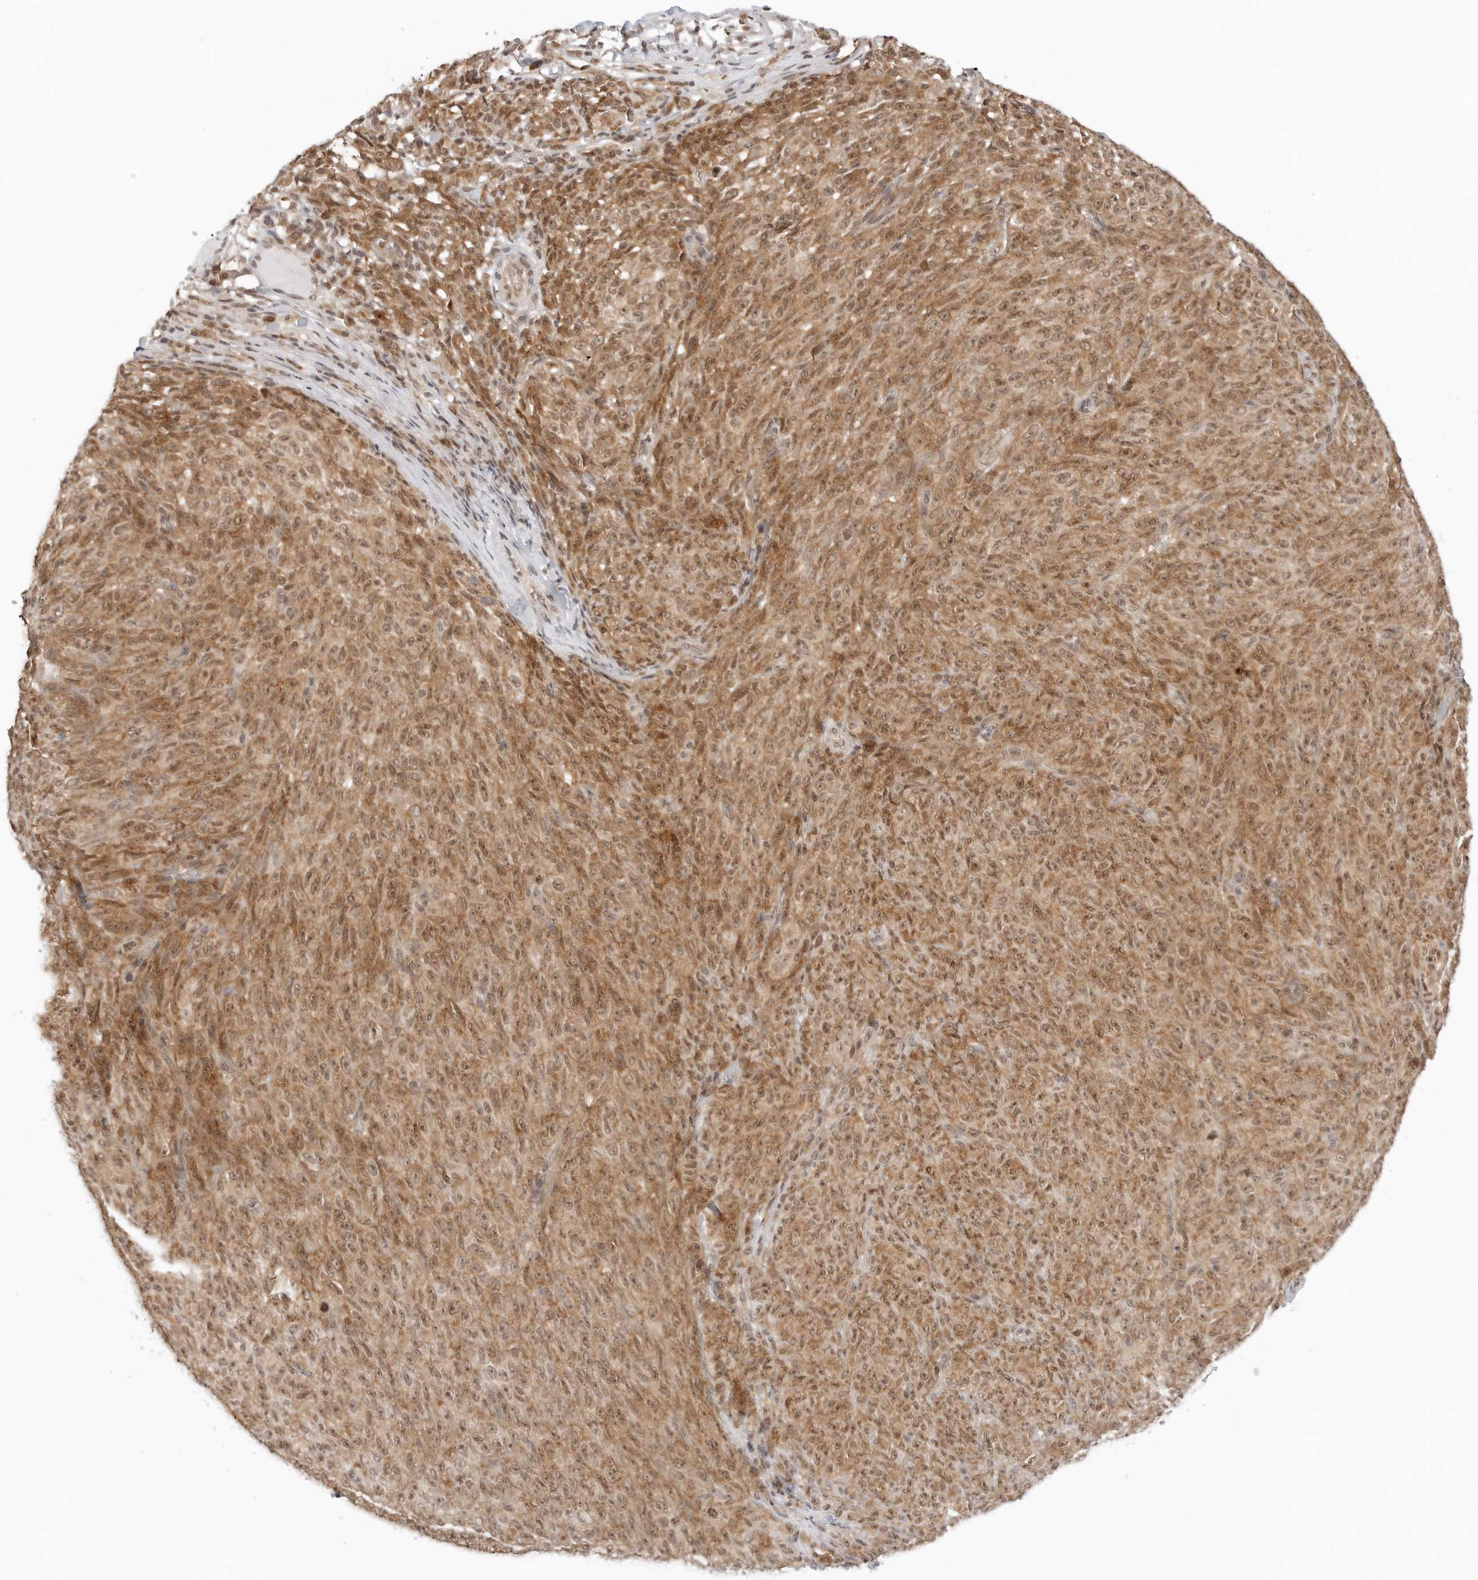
{"staining": {"intensity": "moderate", "quantity": ">75%", "location": "cytoplasmic/membranous,nuclear"}, "tissue": "melanoma", "cell_type": "Tumor cells", "image_type": "cancer", "snomed": [{"axis": "morphology", "description": "Malignant melanoma, NOS"}, {"axis": "topography", "description": "Skin"}], "caption": "Tumor cells demonstrate medium levels of moderate cytoplasmic/membranous and nuclear positivity in about >75% of cells in human malignant melanoma.", "gene": "METAP1", "patient": {"sex": "female", "age": 82}}